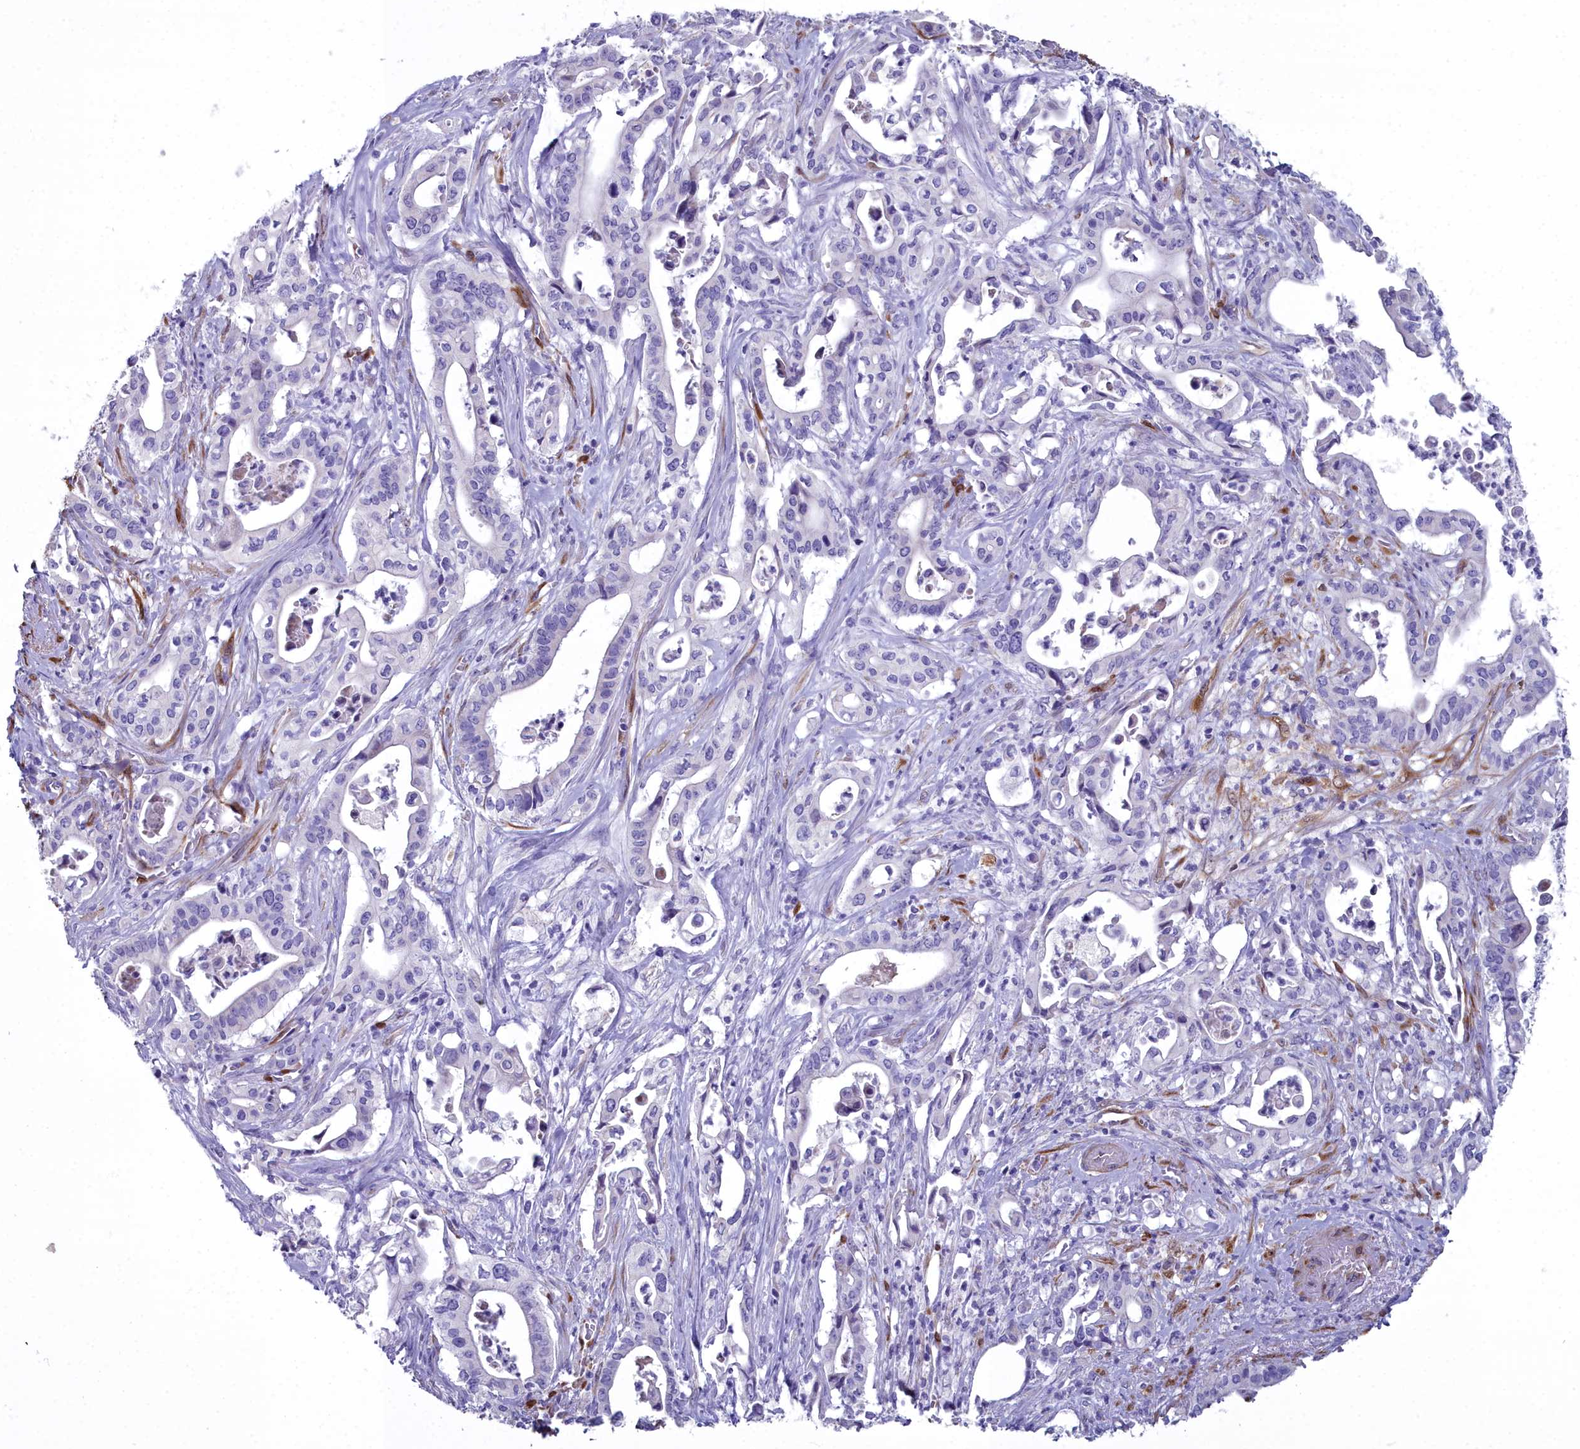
{"staining": {"intensity": "negative", "quantity": "none", "location": "none"}, "tissue": "pancreatic cancer", "cell_type": "Tumor cells", "image_type": "cancer", "snomed": [{"axis": "morphology", "description": "Adenocarcinoma, NOS"}, {"axis": "topography", "description": "Pancreas"}], "caption": "Immunohistochemistry (IHC) histopathology image of neoplastic tissue: pancreatic adenocarcinoma stained with DAB shows no significant protein expression in tumor cells.", "gene": "PPP1R14A", "patient": {"sex": "female", "age": 77}}